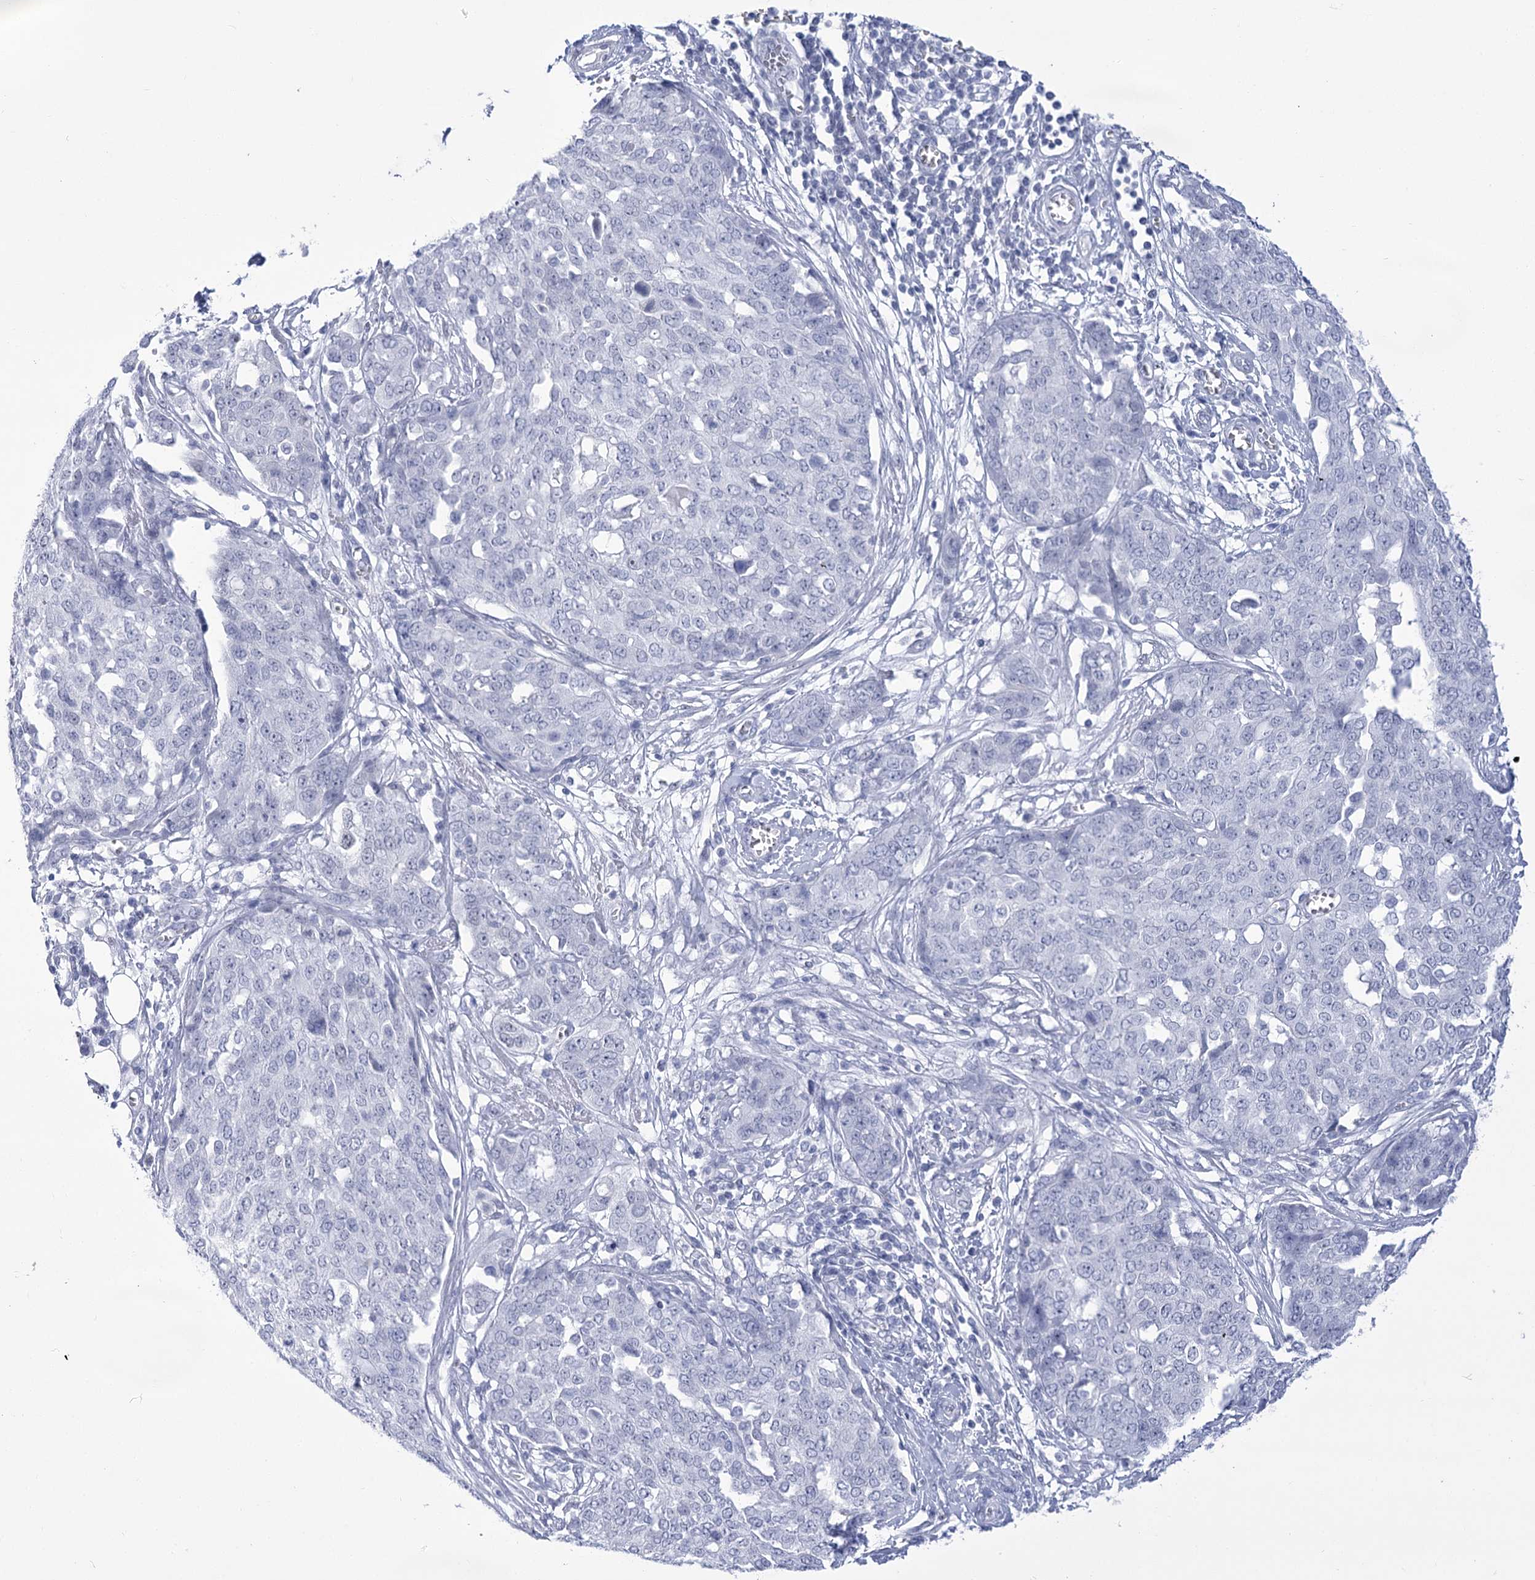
{"staining": {"intensity": "negative", "quantity": "none", "location": "none"}, "tissue": "ovarian cancer", "cell_type": "Tumor cells", "image_type": "cancer", "snomed": [{"axis": "morphology", "description": "Cystadenocarcinoma, serous, NOS"}, {"axis": "topography", "description": "Soft tissue"}, {"axis": "topography", "description": "Ovary"}], "caption": "Immunohistochemical staining of ovarian cancer (serous cystadenocarcinoma) exhibits no significant staining in tumor cells.", "gene": "HORMAD1", "patient": {"sex": "female", "age": 57}}